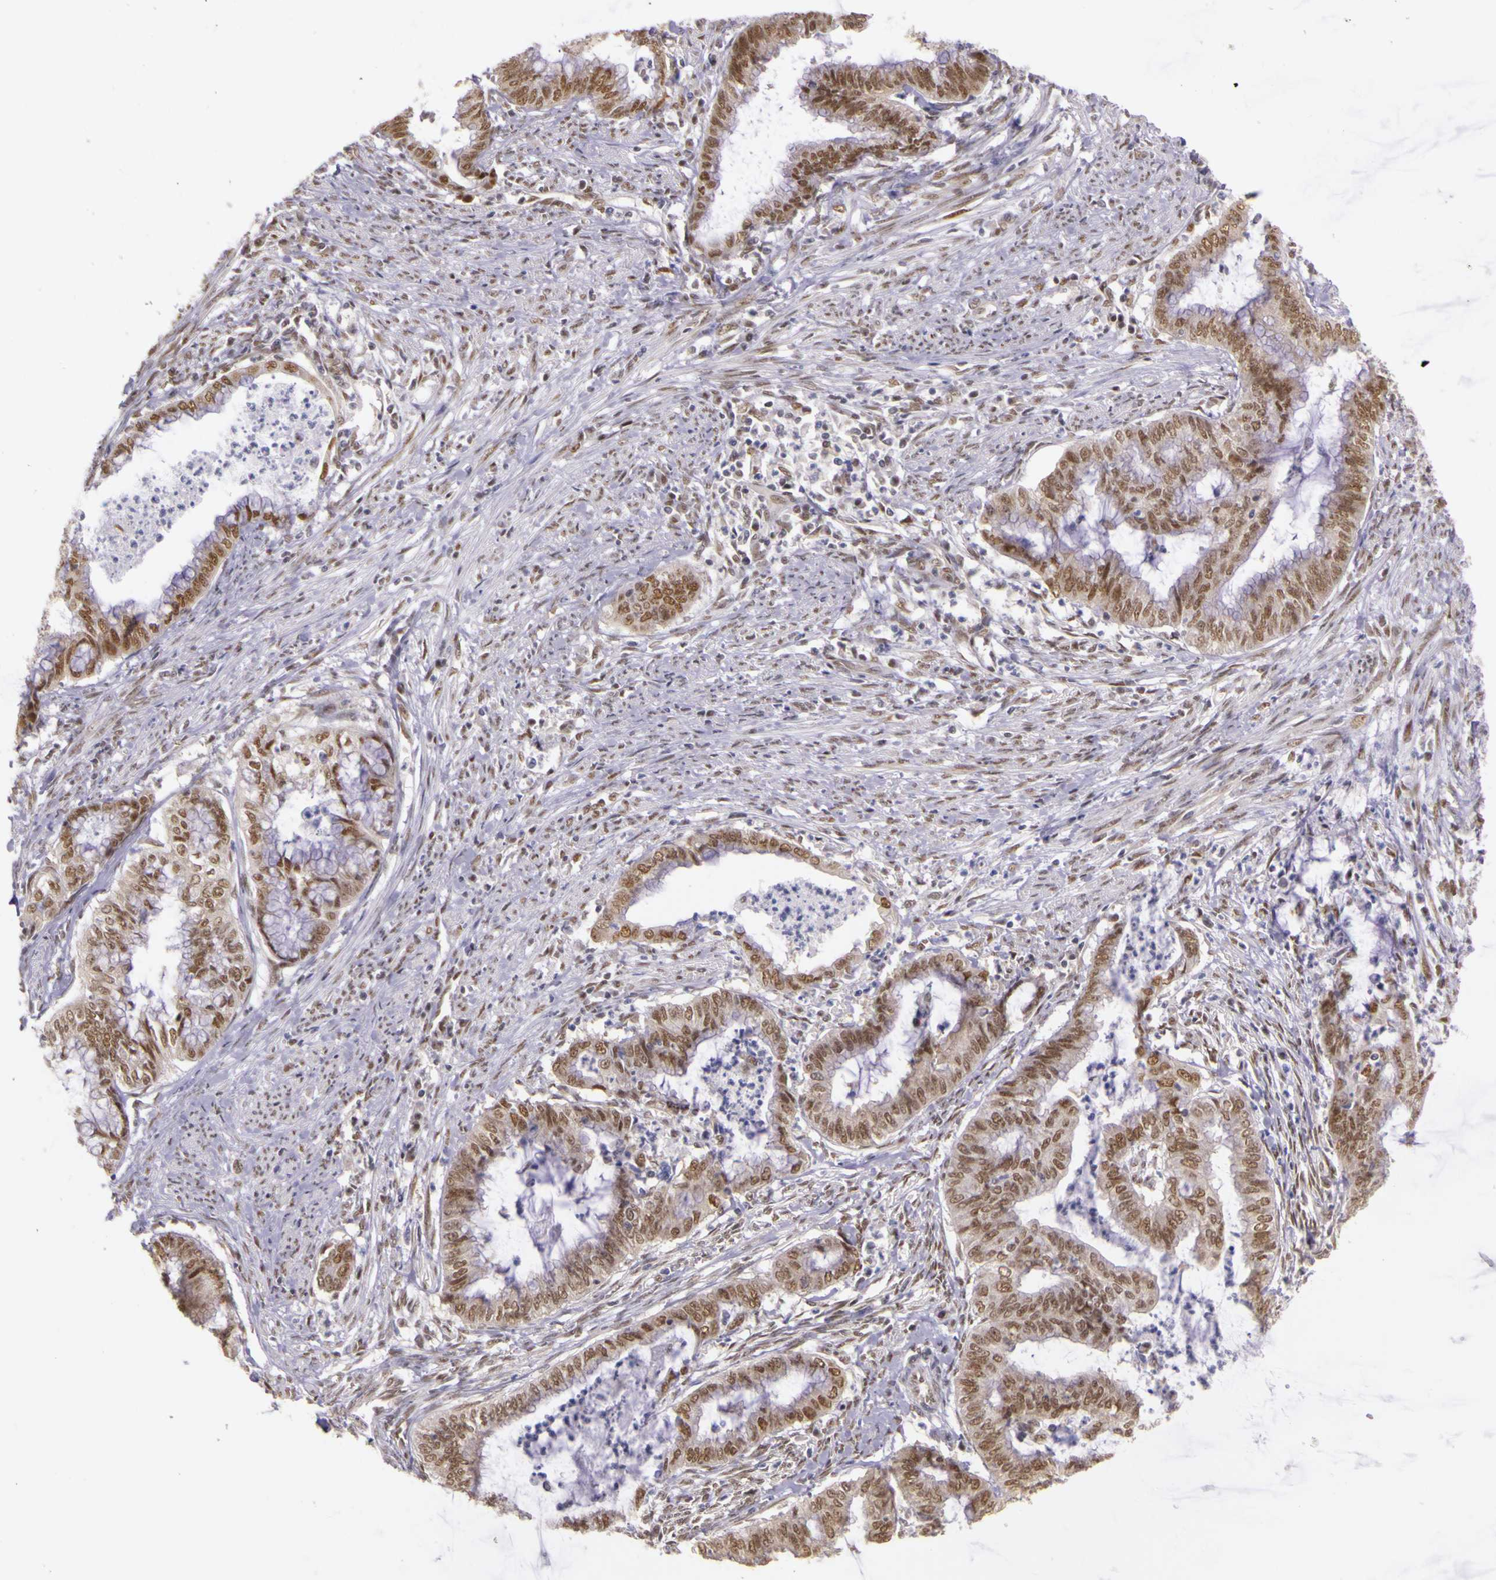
{"staining": {"intensity": "moderate", "quantity": ">75%", "location": "nuclear"}, "tissue": "endometrial cancer", "cell_type": "Tumor cells", "image_type": "cancer", "snomed": [{"axis": "morphology", "description": "Necrosis, NOS"}, {"axis": "morphology", "description": "Adenocarcinoma, NOS"}, {"axis": "topography", "description": "Endometrium"}], "caption": "Immunohistochemistry (DAB (3,3'-diaminobenzidine)) staining of endometrial adenocarcinoma reveals moderate nuclear protein positivity in about >75% of tumor cells. The protein is shown in brown color, while the nuclei are stained blue.", "gene": "WDR13", "patient": {"sex": "female", "age": 79}}